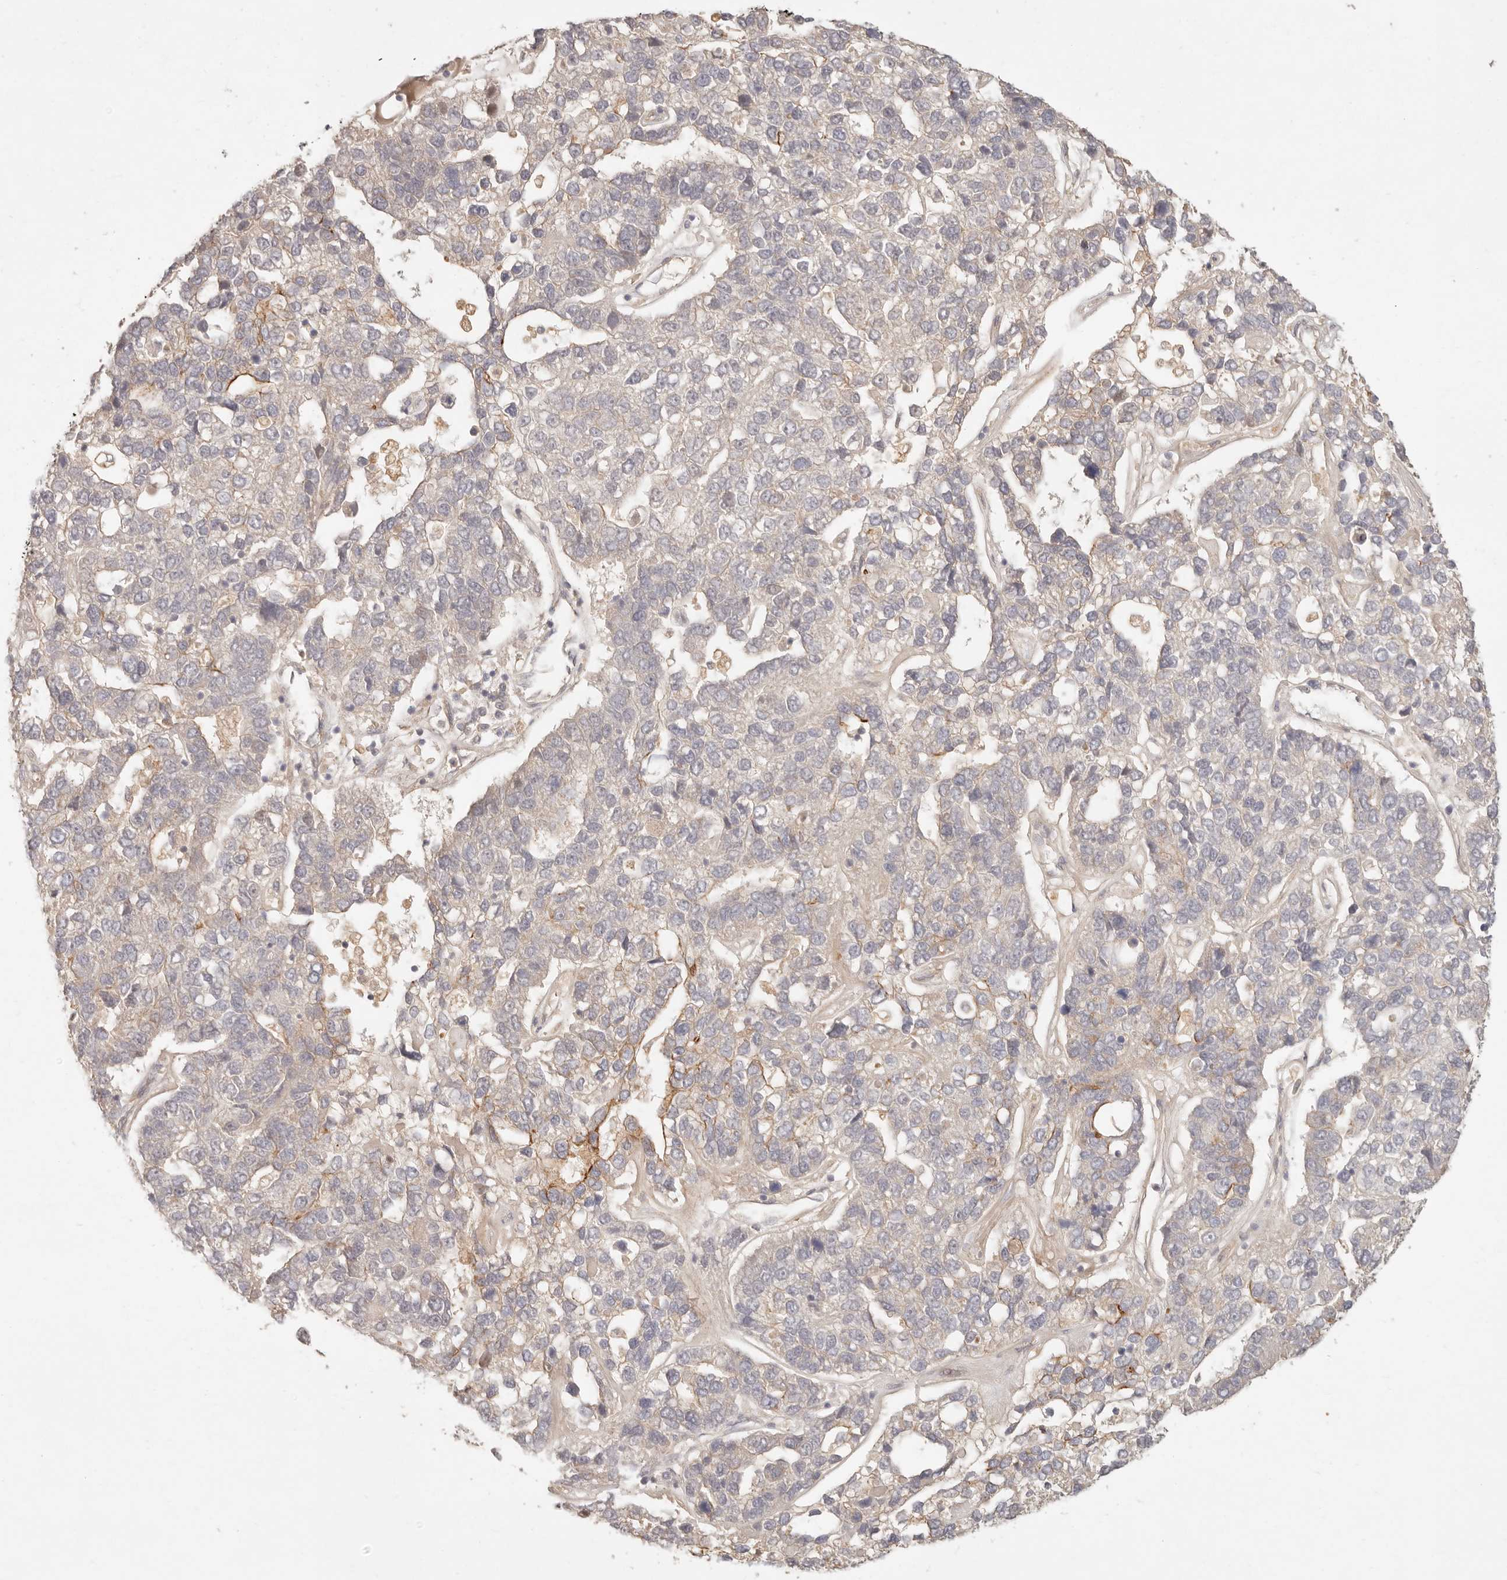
{"staining": {"intensity": "moderate", "quantity": "<25%", "location": "cytoplasmic/membranous"}, "tissue": "pancreatic cancer", "cell_type": "Tumor cells", "image_type": "cancer", "snomed": [{"axis": "morphology", "description": "Adenocarcinoma, NOS"}, {"axis": "topography", "description": "Pancreas"}], "caption": "DAB immunohistochemical staining of human pancreatic cancer reveals moderate cytoplasmic/membranous protein staining in about <25% of tumor cells.", "gene": "PPP1R3B", "patient": {"sex": "female", "age": 61}}